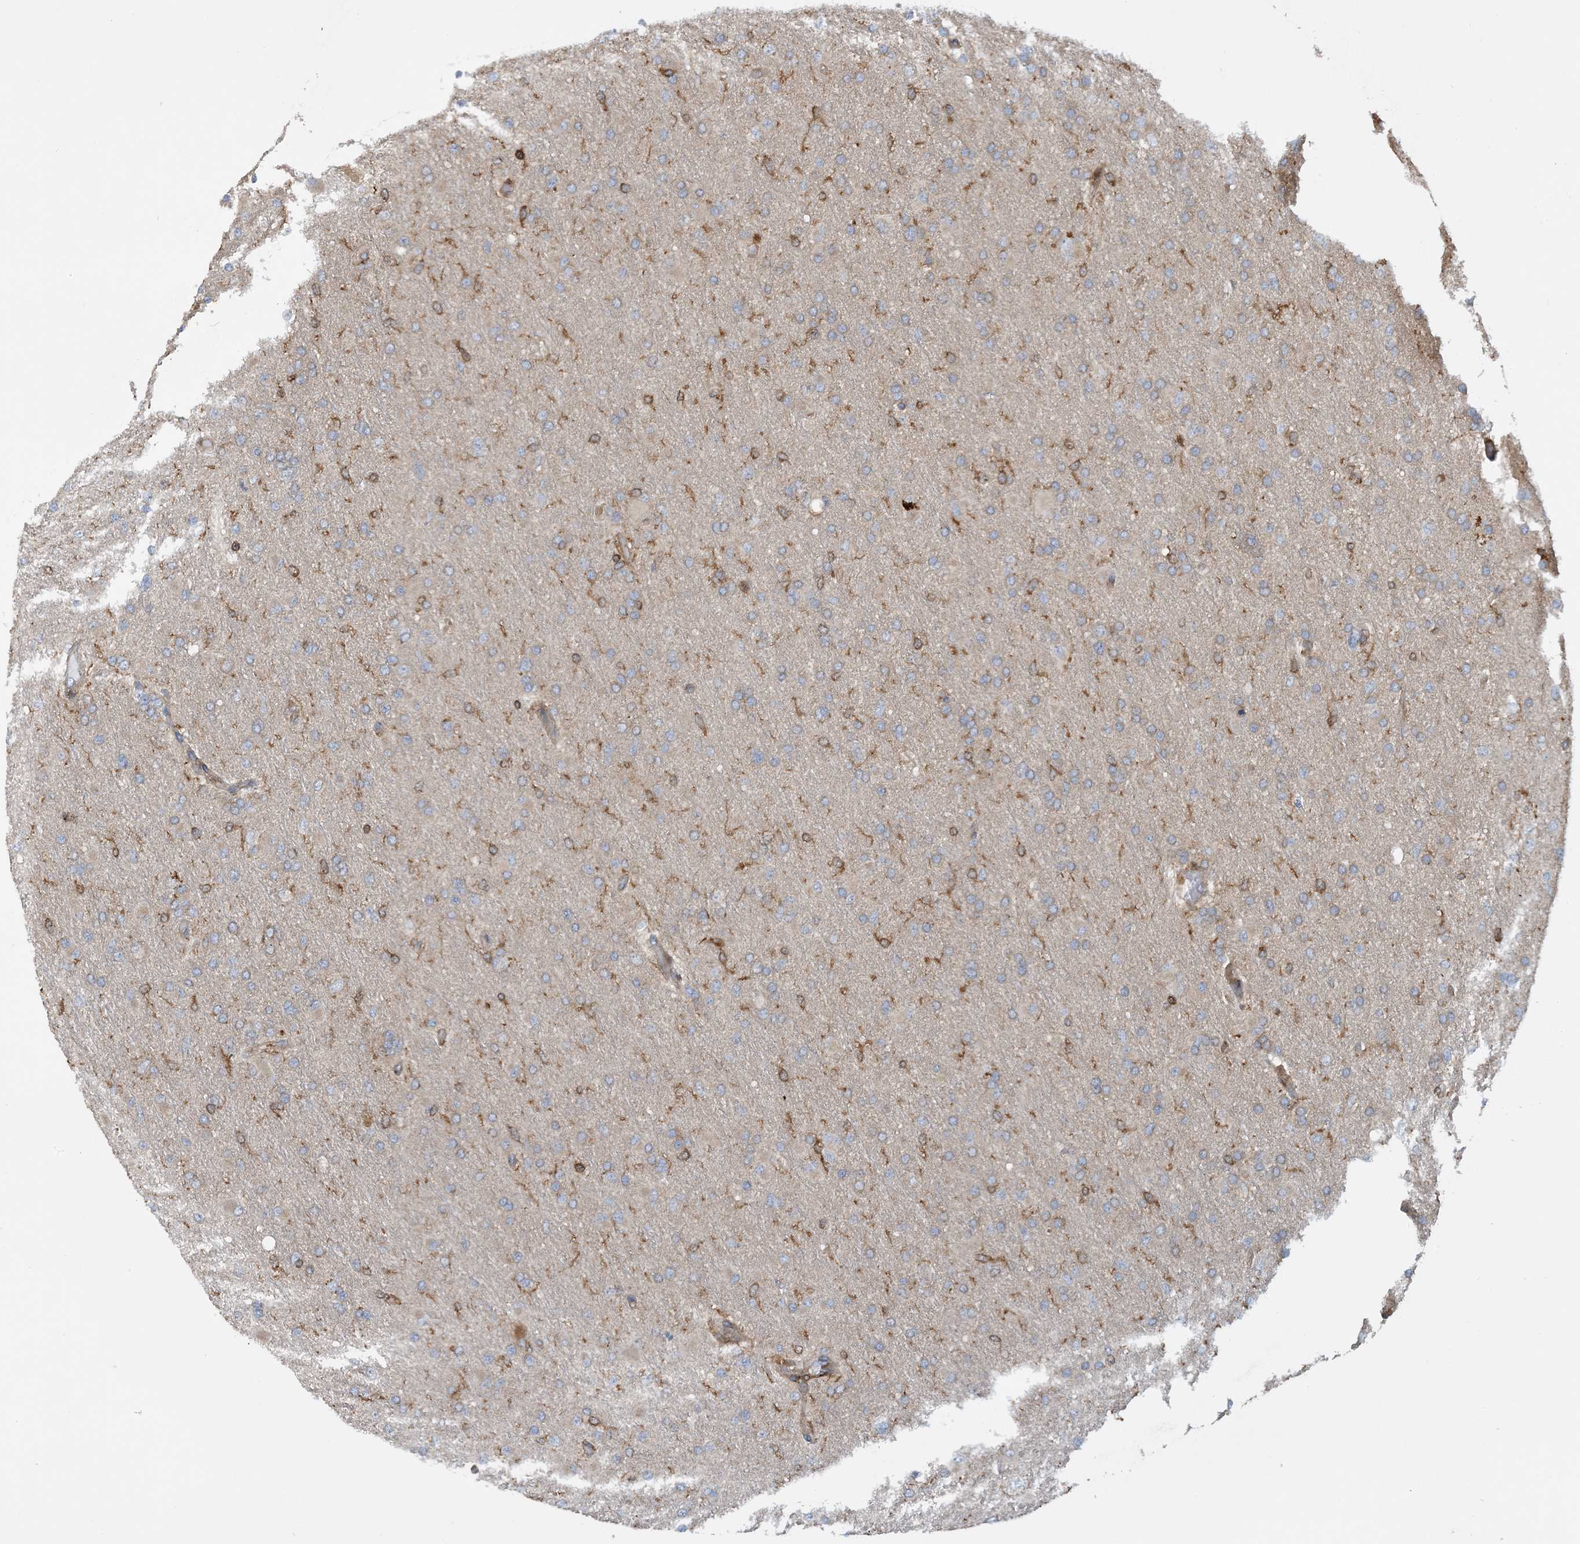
{"staining": {"intensity": "moderate", "quantity": "<25%", "location": "cytoplasmic/membranous"}, "tissue": "glioma", "cell_type": "Tumor cells", "image_type": "cancer", "snomed": [{"axis": "morphology", "description": "Glioma, malignant, High grade"}, {"axis": "topography", "description": "Cerebral cortex"}], "caption": "The histopathology image displays a brown stain indicating the presence of a protein in the cytoplasmic/membranous of tumor cells in glioma.", "gene": "SFMBT2", "patient": {"sex": "female", "age": 36}}